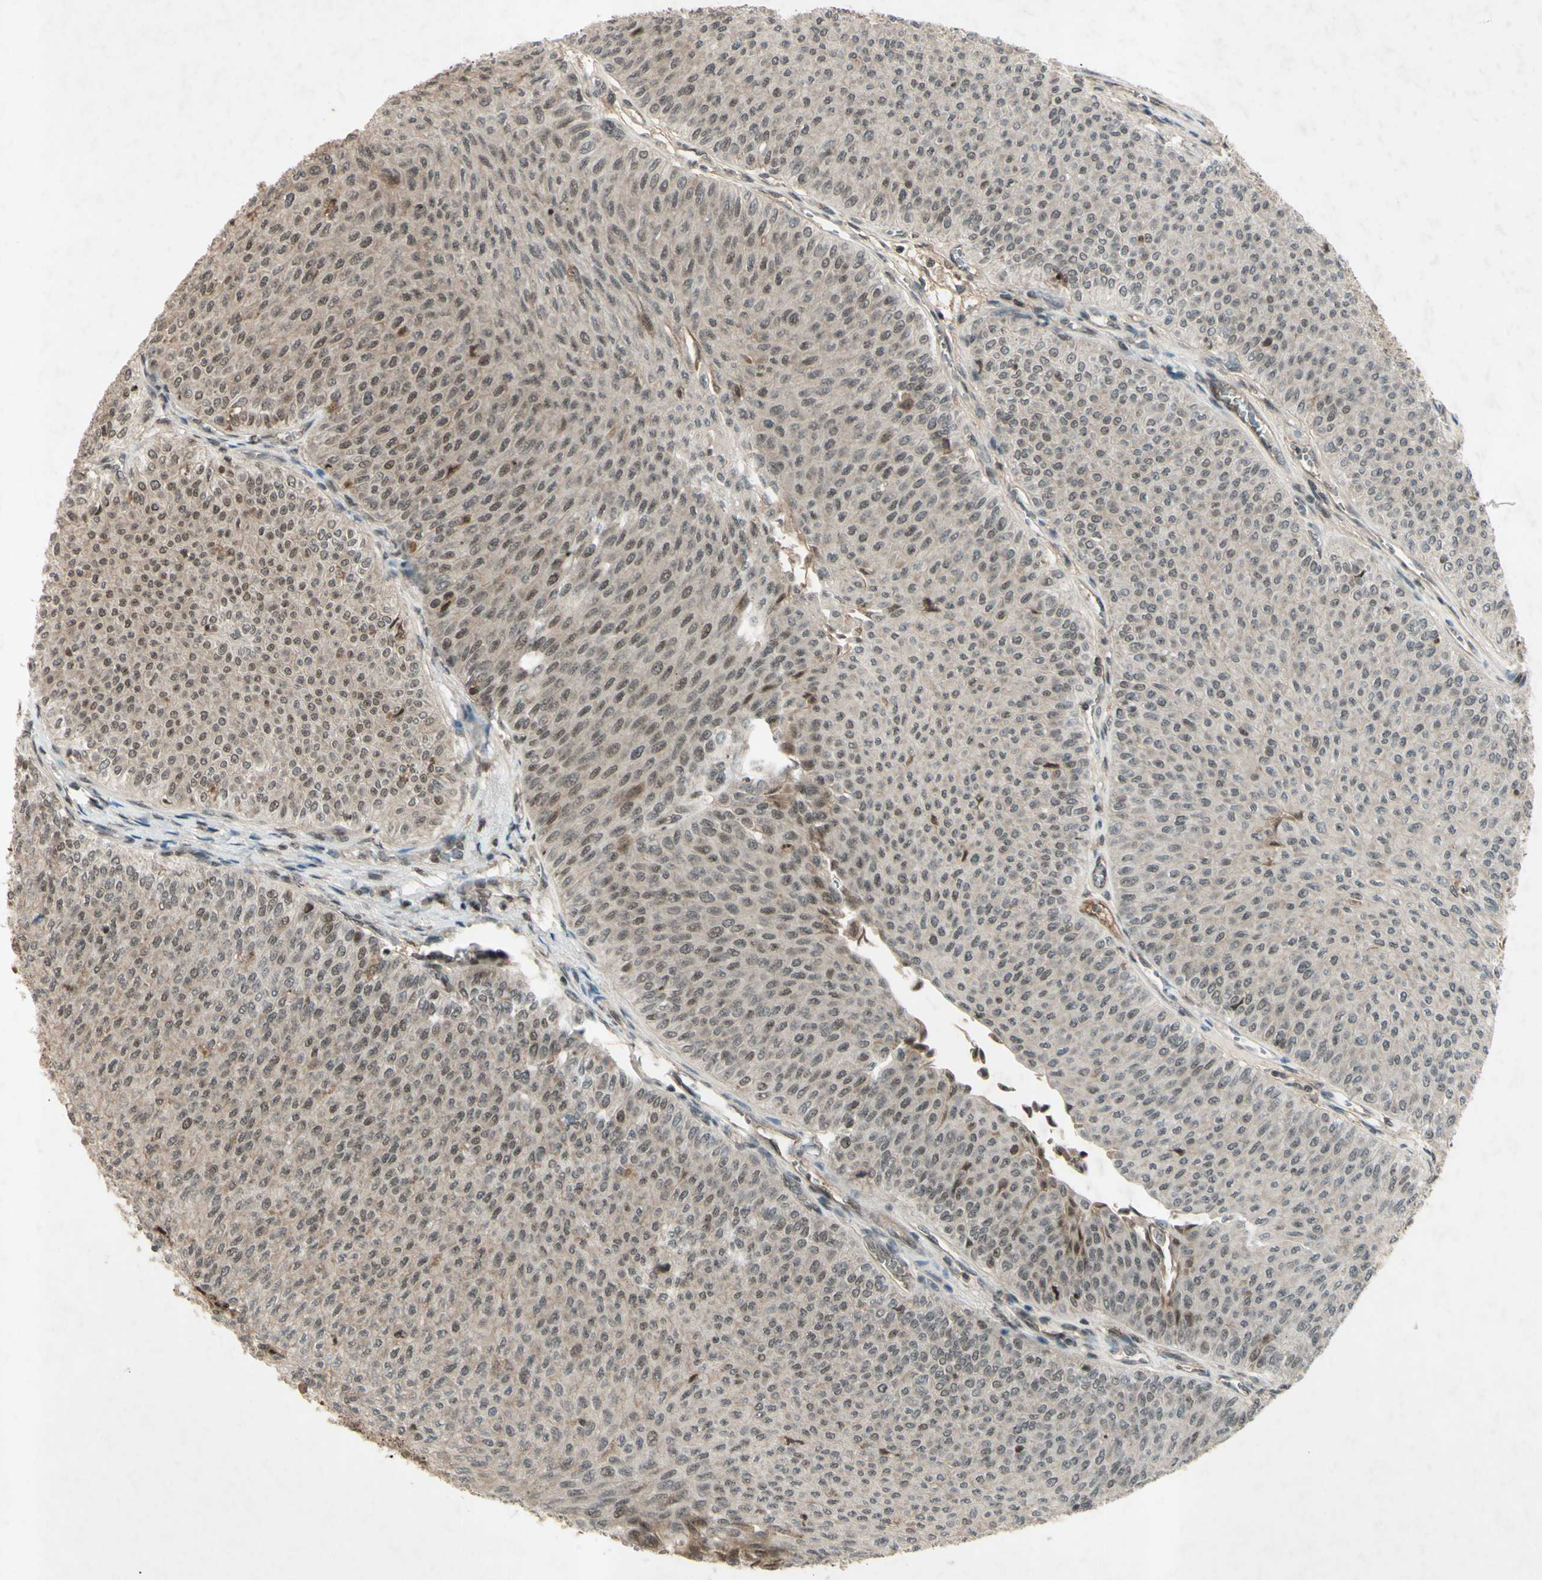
{"staining": {"intensity": "weak", "quantity": "25%-75%", "location": "nuclear"}, "tissue": "urothelial cancer", "cell_type": "Tumor cells", "image_type": "cancer", "snomed": [{"axis": "morphology", "description": "Urothelial carcinoma, Low grade"}, {"axis": "topography", "description": "Urinary bladder"}], "caption": "Weak nuclear protein expression is identified in approximately 25%-75% of tumor cells in low-grade urothelial carcinoma.", "gene": "SNW1", "patient": {"sex": "male", "age": 78}}